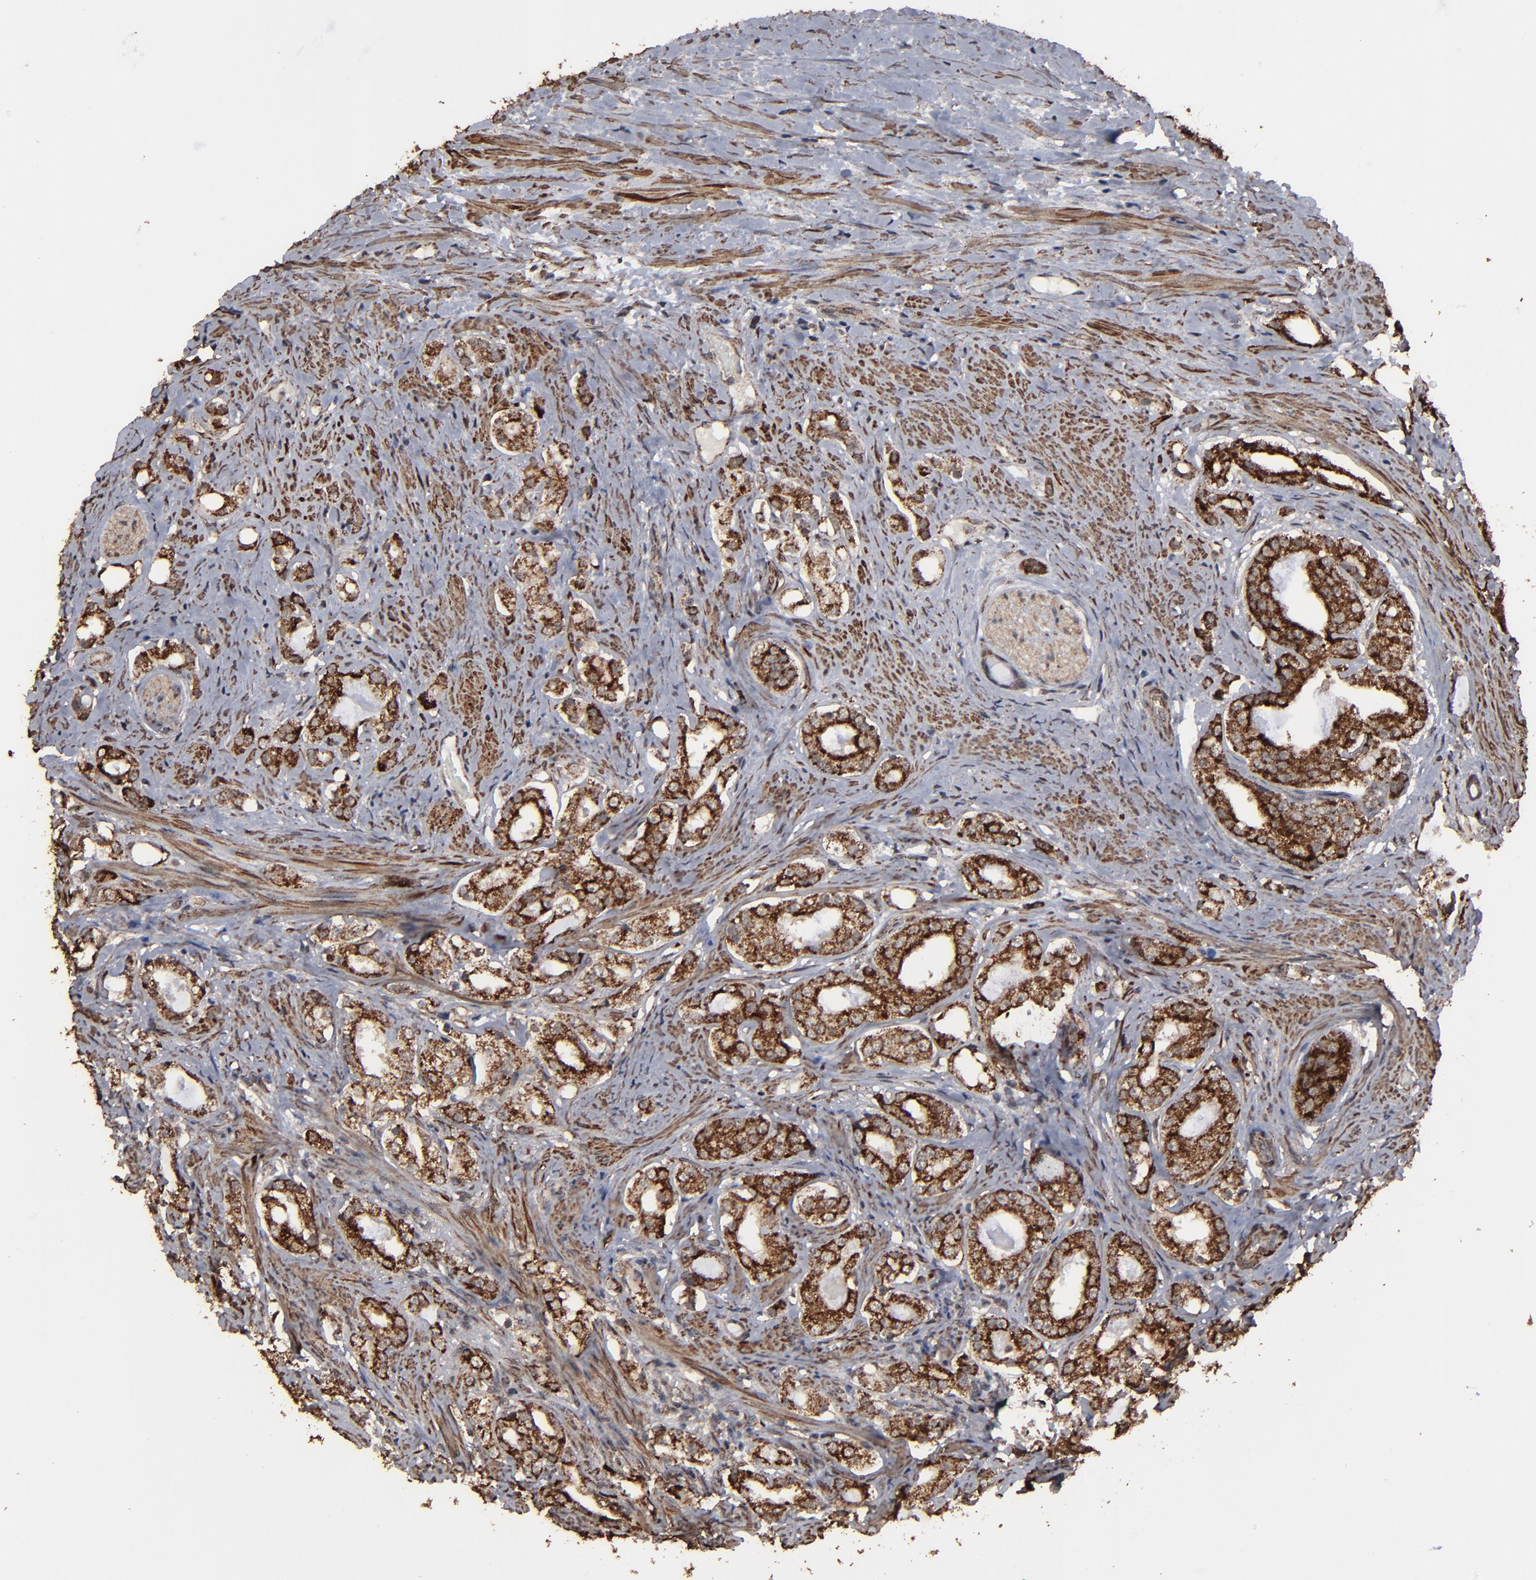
{"staining": {"intensity": "strong", "quantity": ">75%", "location": "cytoplasmic/membranous"}, "tissue": "prostate cancer", "cell_type": "Tumor cells", "image_type": "cancer", "snomed": [{"axis": "morphology", "description": "Adenocarcinoma, High grade"}, {"axis": "topography", "description": "Prostate"}], "caption": "This is a histology image of IHC staining of high-grade adenocarcinoma (prostate), which shows strong expression in the cytoplasmic/membranous of tumor cells.", "gene": "BNIP3", "patient": {"sex": "male", "age": 68}}